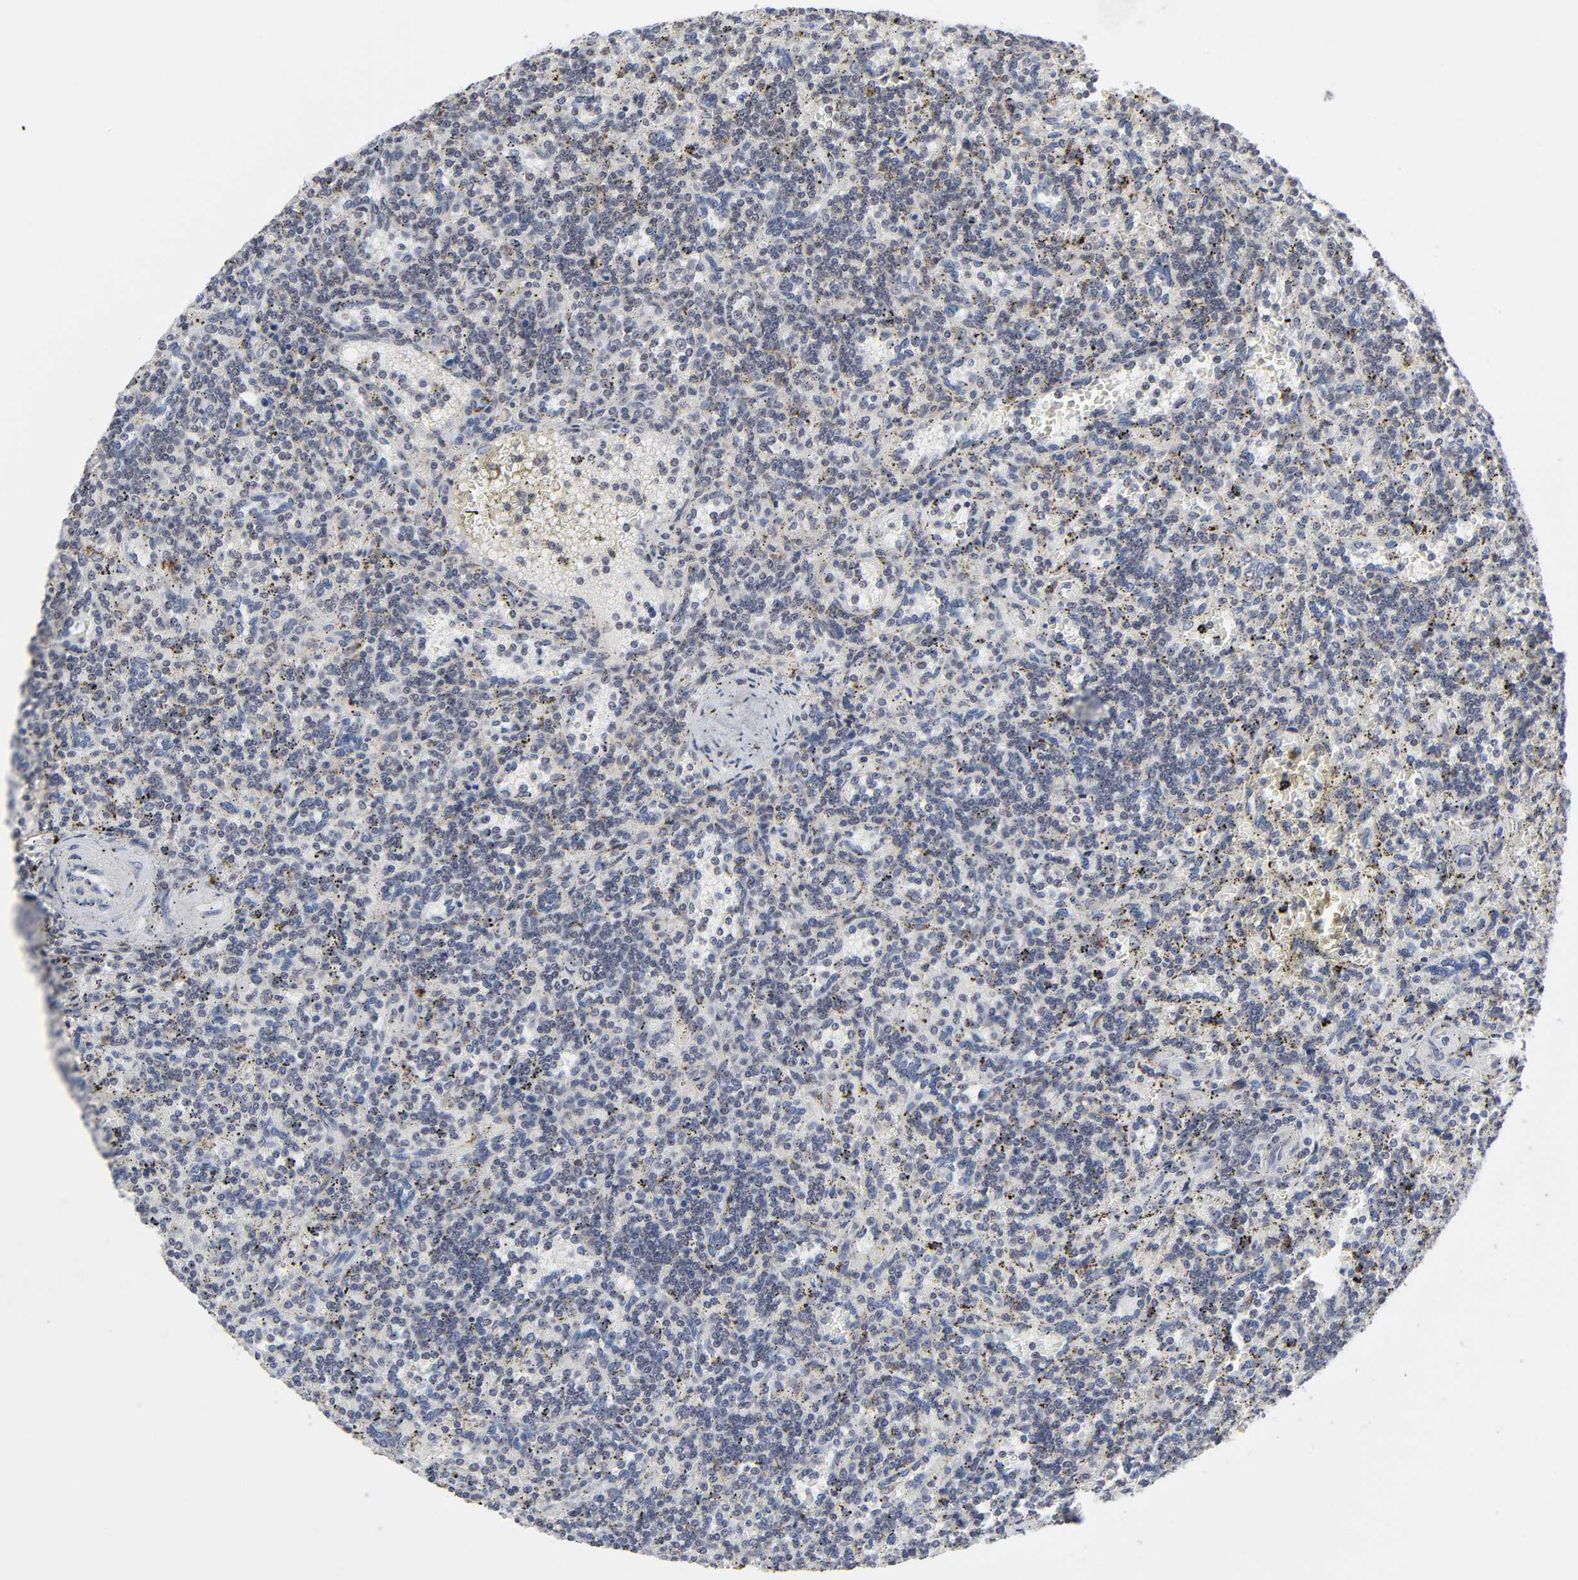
{"staining": {"intensity": "negative", "quantity": "none", "location": "none"}, "tissue": "lymphoma", "cell_type": "Tumor cells", "image_type": "cancer", "snomed": [{"axis": "morphology", "description": "Malignant lymphoma, non-Hodgkin's type, Low grade"}, {"axis": "topography", "description": "Spleen"}], "caption": "This is an immunohistochemistry image of lymphoma. There is no positivity in tumor cells.", "gene": "AUH", "patient": {"sex": "male", "age": 73}}